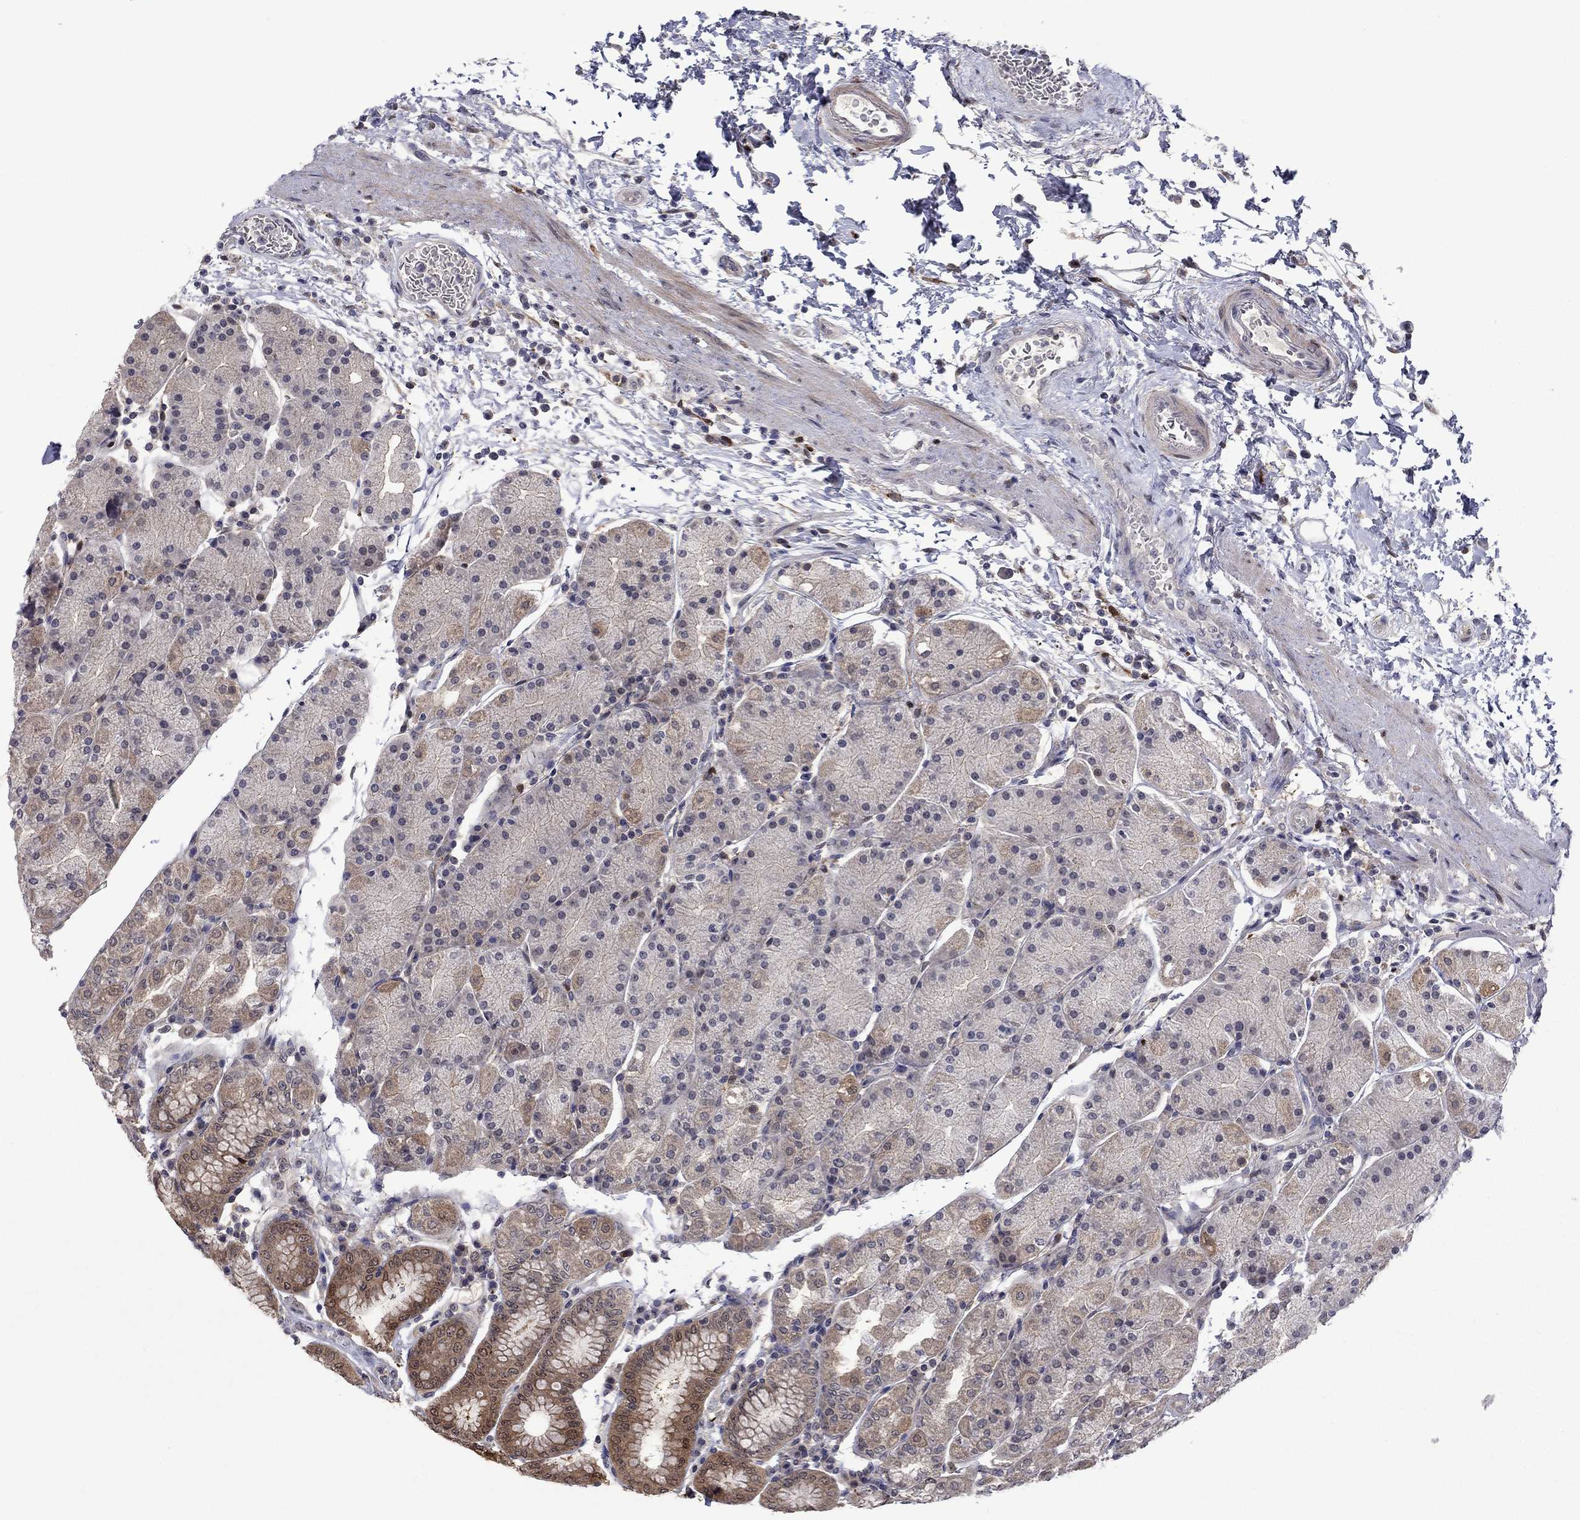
{"staining": {"intensity": "strong", "quantity": "<25%", "location": "cytoplasmic/membranous"}, "tissue": "stomach", "cell_type": "Glandular cells", "image_type": "normal", "snomed": [{"axis": "morphology", "description": "Normal tissue, NOS"}, {"axis": "topography", "description": "Stomach"}], "caption": "This histopathology image reveals immunohistochemistry (IHC) staining of benign stomach, with medium strong cytoplasmic/membranous staining in approximately <25% of glandular cells.", "gene": "CBR1", "patient": {"sex": "male", "age": 54}}